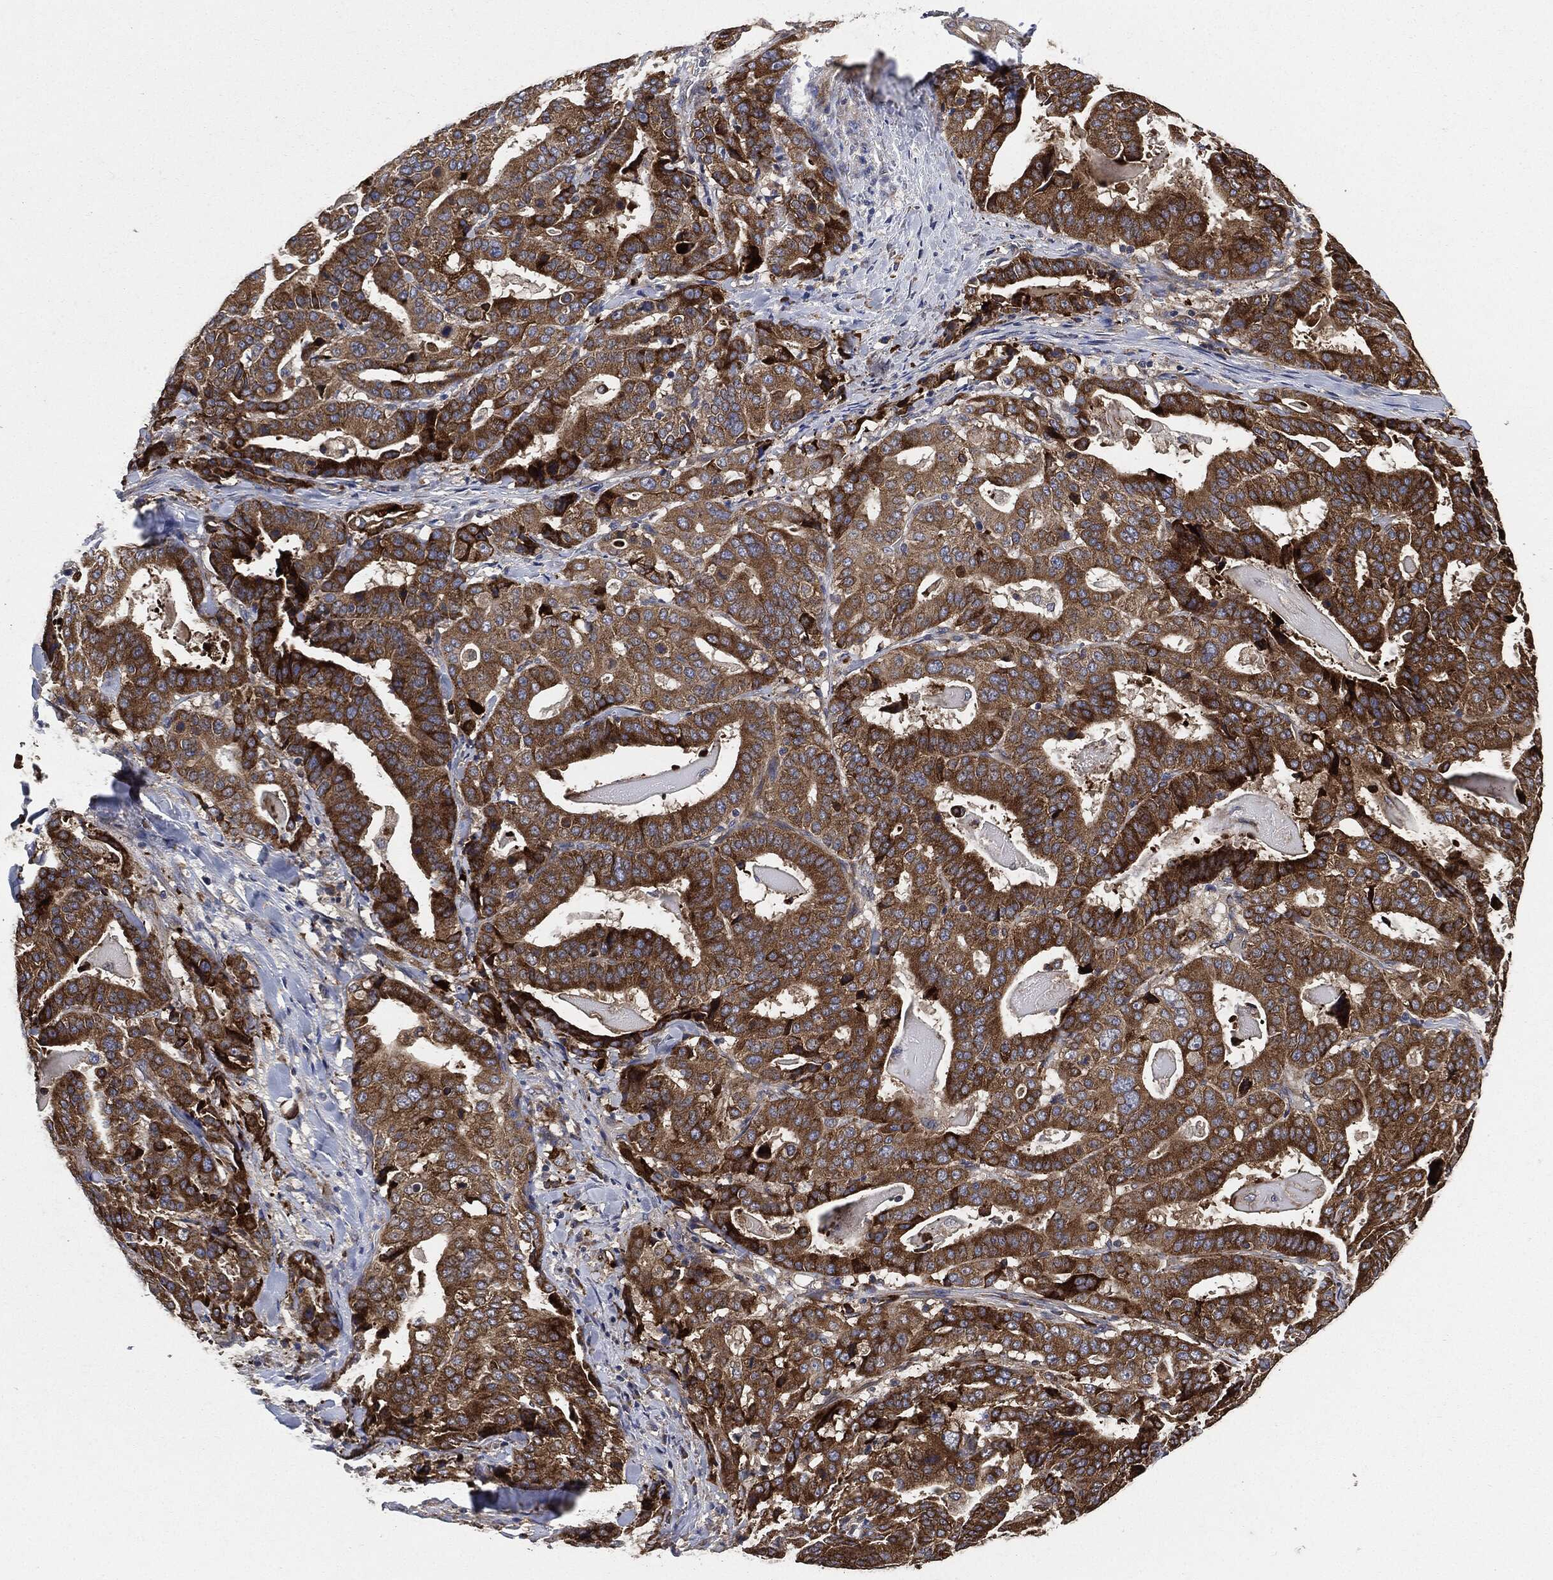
{"staining": {"intensity": "strong", "quantity": "25%-75%", "location": "cytoplasmic/membranous"}, "tissue": "stomach cancer", "cell_type": "Tumor cells", "image_type": "cancer", "snomed": [{"axis": "morphology", "description": "Adenocarcinoma, NOS"}, {"axis": "topography", "description": "Stomach"}], "caption": "A brown stain shows strong cytoplasmic/membranous positivity of a protein in human stomach cancer (adenocarcinoma) tumor cells. (Stains: DAB (3,3'-diaminobenzidine) in brown, nuclei in blue, Microscopy: brightfield microscopy at high magnification).", "gene": "STK3", "patient": {"sex": "male", "age": 48}}